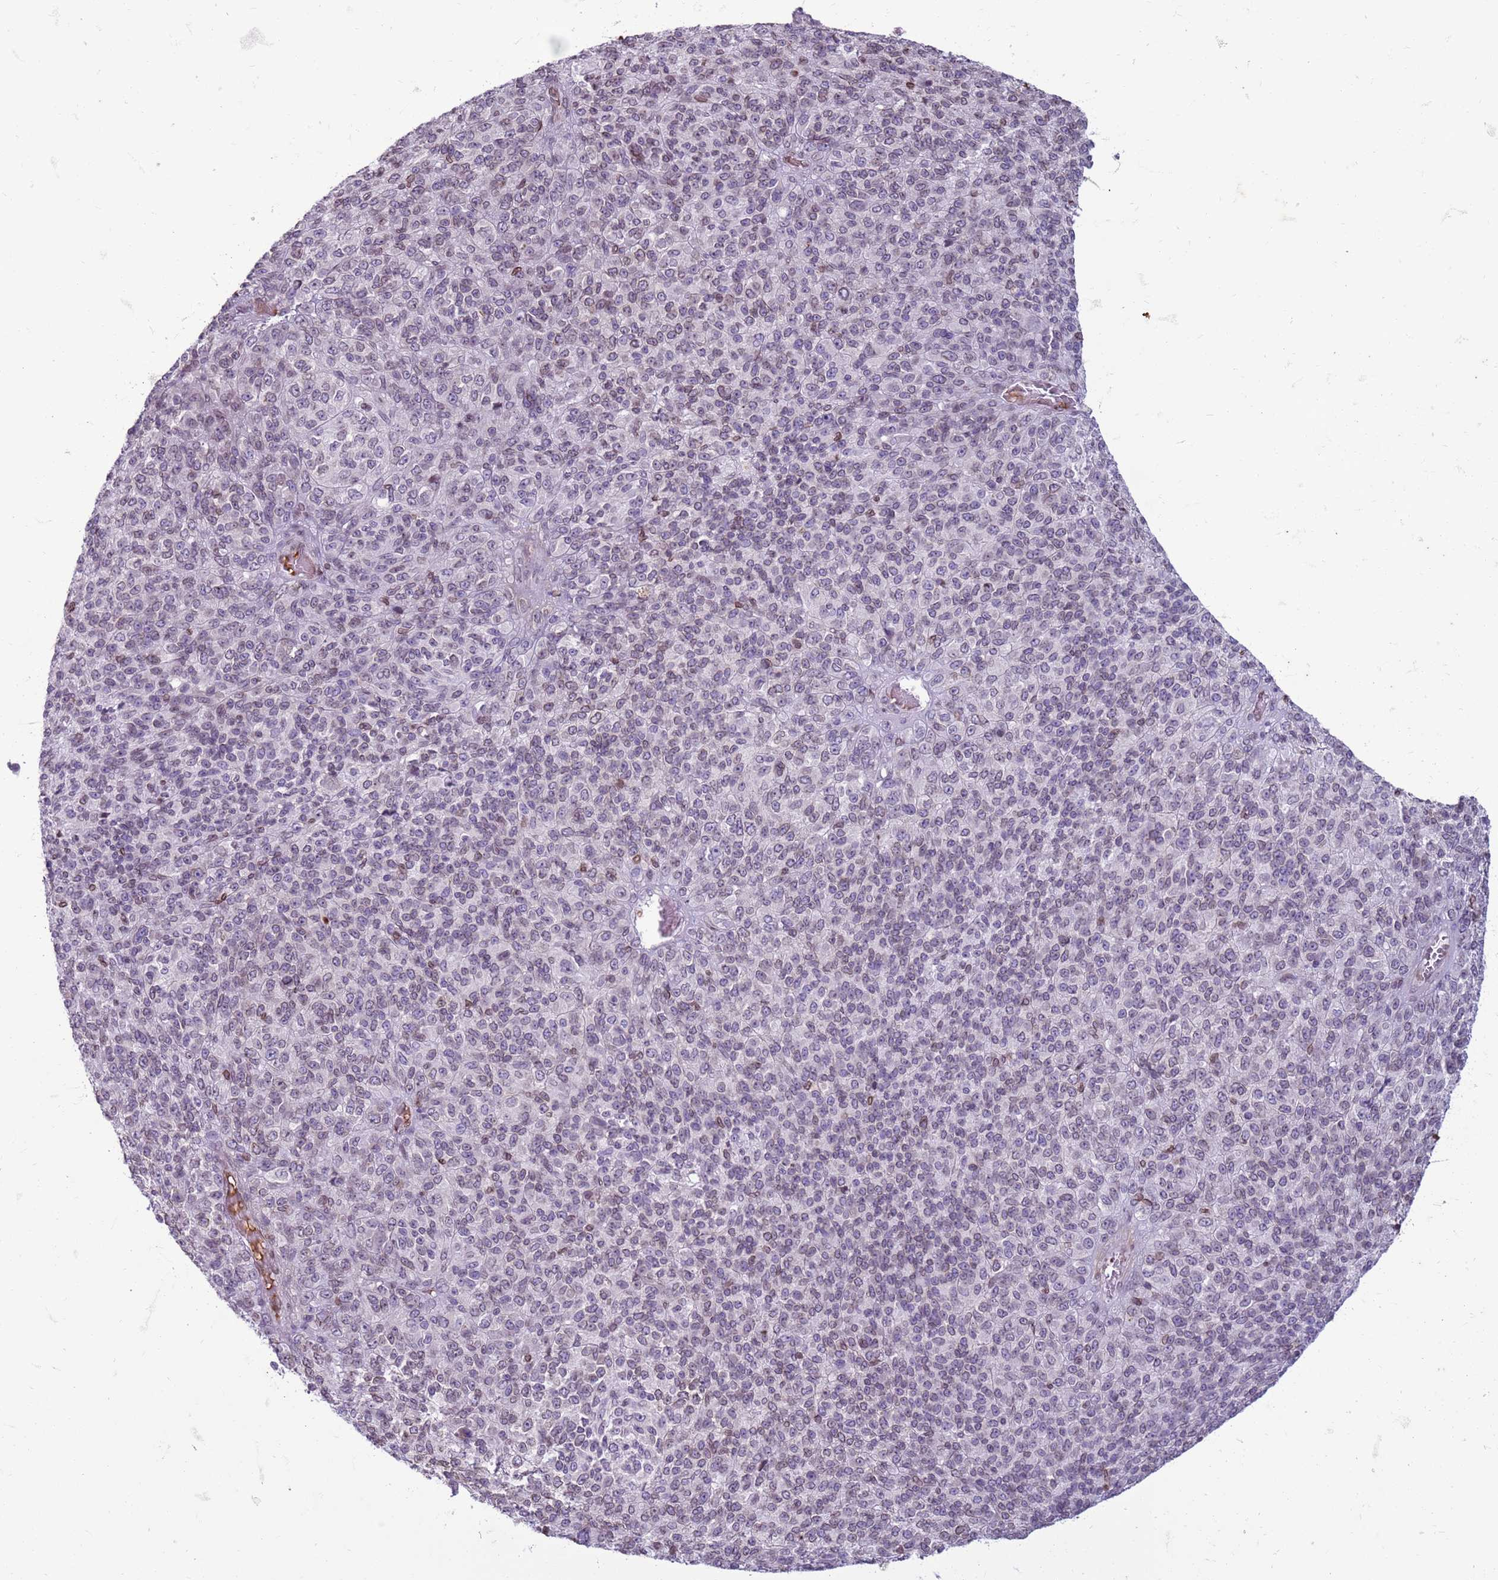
{"staining": {"intensity": "weak", "quantity": "<25%", "location": "cytoplasmic/membranous,nuclear"}, "tissue": "melanoma", "cell_type": "Tumor cells", "image_type": "cancer", "snomed": [{"axis": "morphology", "description": "Malignant melanoma, Metastatic site"}, {"axis": "topography", "description": "Brain"}], "caption": "DAB (3,3'-diaminobenzidine) immunohistochemical staining of human malignant melanoma (metastatic site) demonstrates no significant expression in tumor cells. Nuclei are stained in blue.", "gene": "METTL25B", "patient": {"sex": "female", "age": 56}}